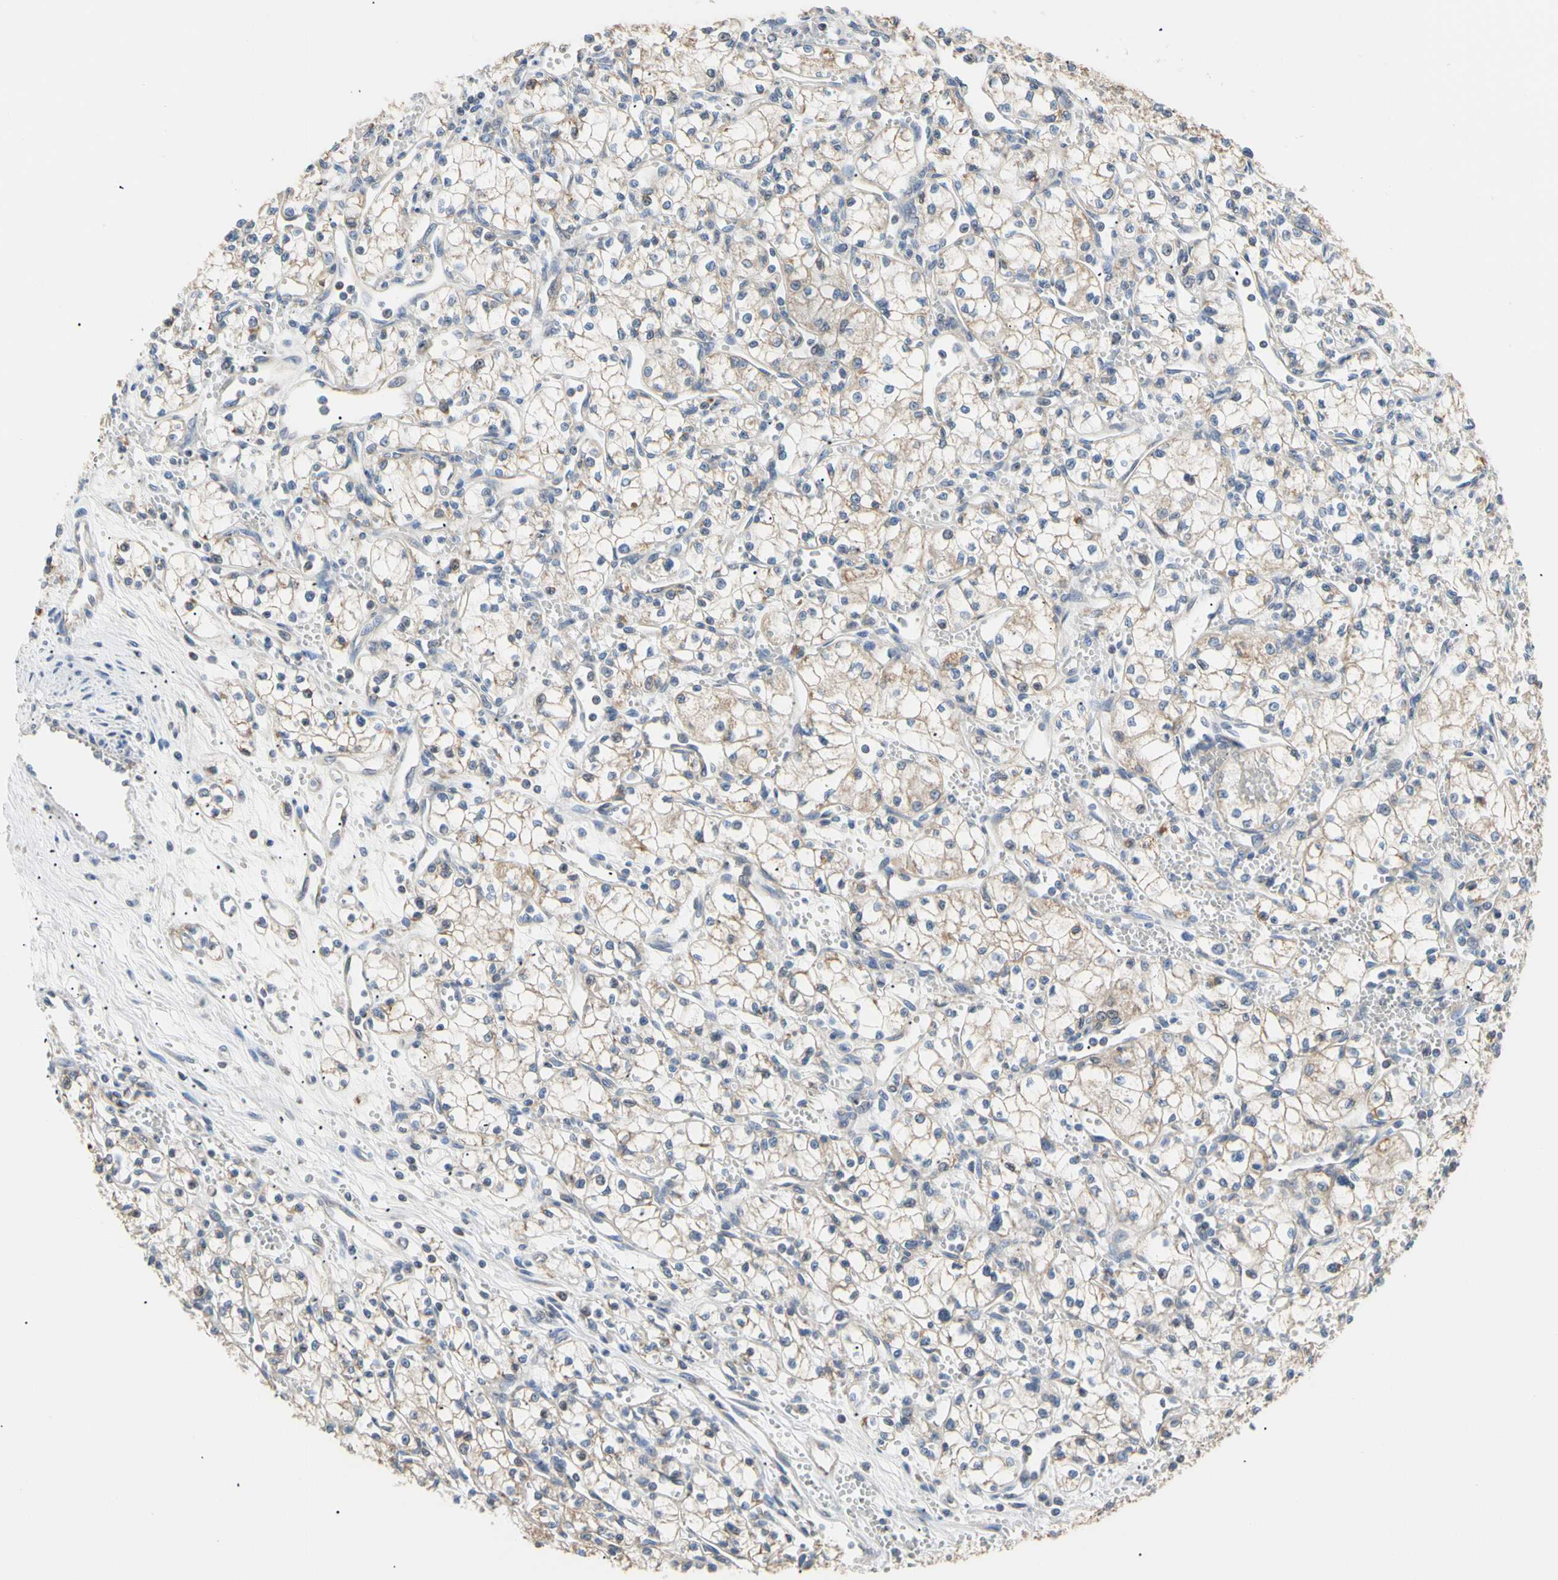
{"staining": {"intensity": "weak", "quantity": "25%-75%", "location": "cytoplasmic/membranous"}, "tissue": "renal cancer", "cell_type": "Tumor cells", "image_type": "cancer", "snomed": [{"axis": "morphology", "description": "Normal tissue, NOS"}, {"axis": "morphology", "description": "Adenocarcinoma, NOS"}, {"axis": "topography", "description": "Kidney"}], "caption": "Immunohistochemical staining of renal adenocarcinoma reveals weak cytoplasmic/membranous protein positivity in approximately 25%-75% of tumor cells.", "gene": "PLGRKT", "patient": {"sex": "male", "age": 59}}